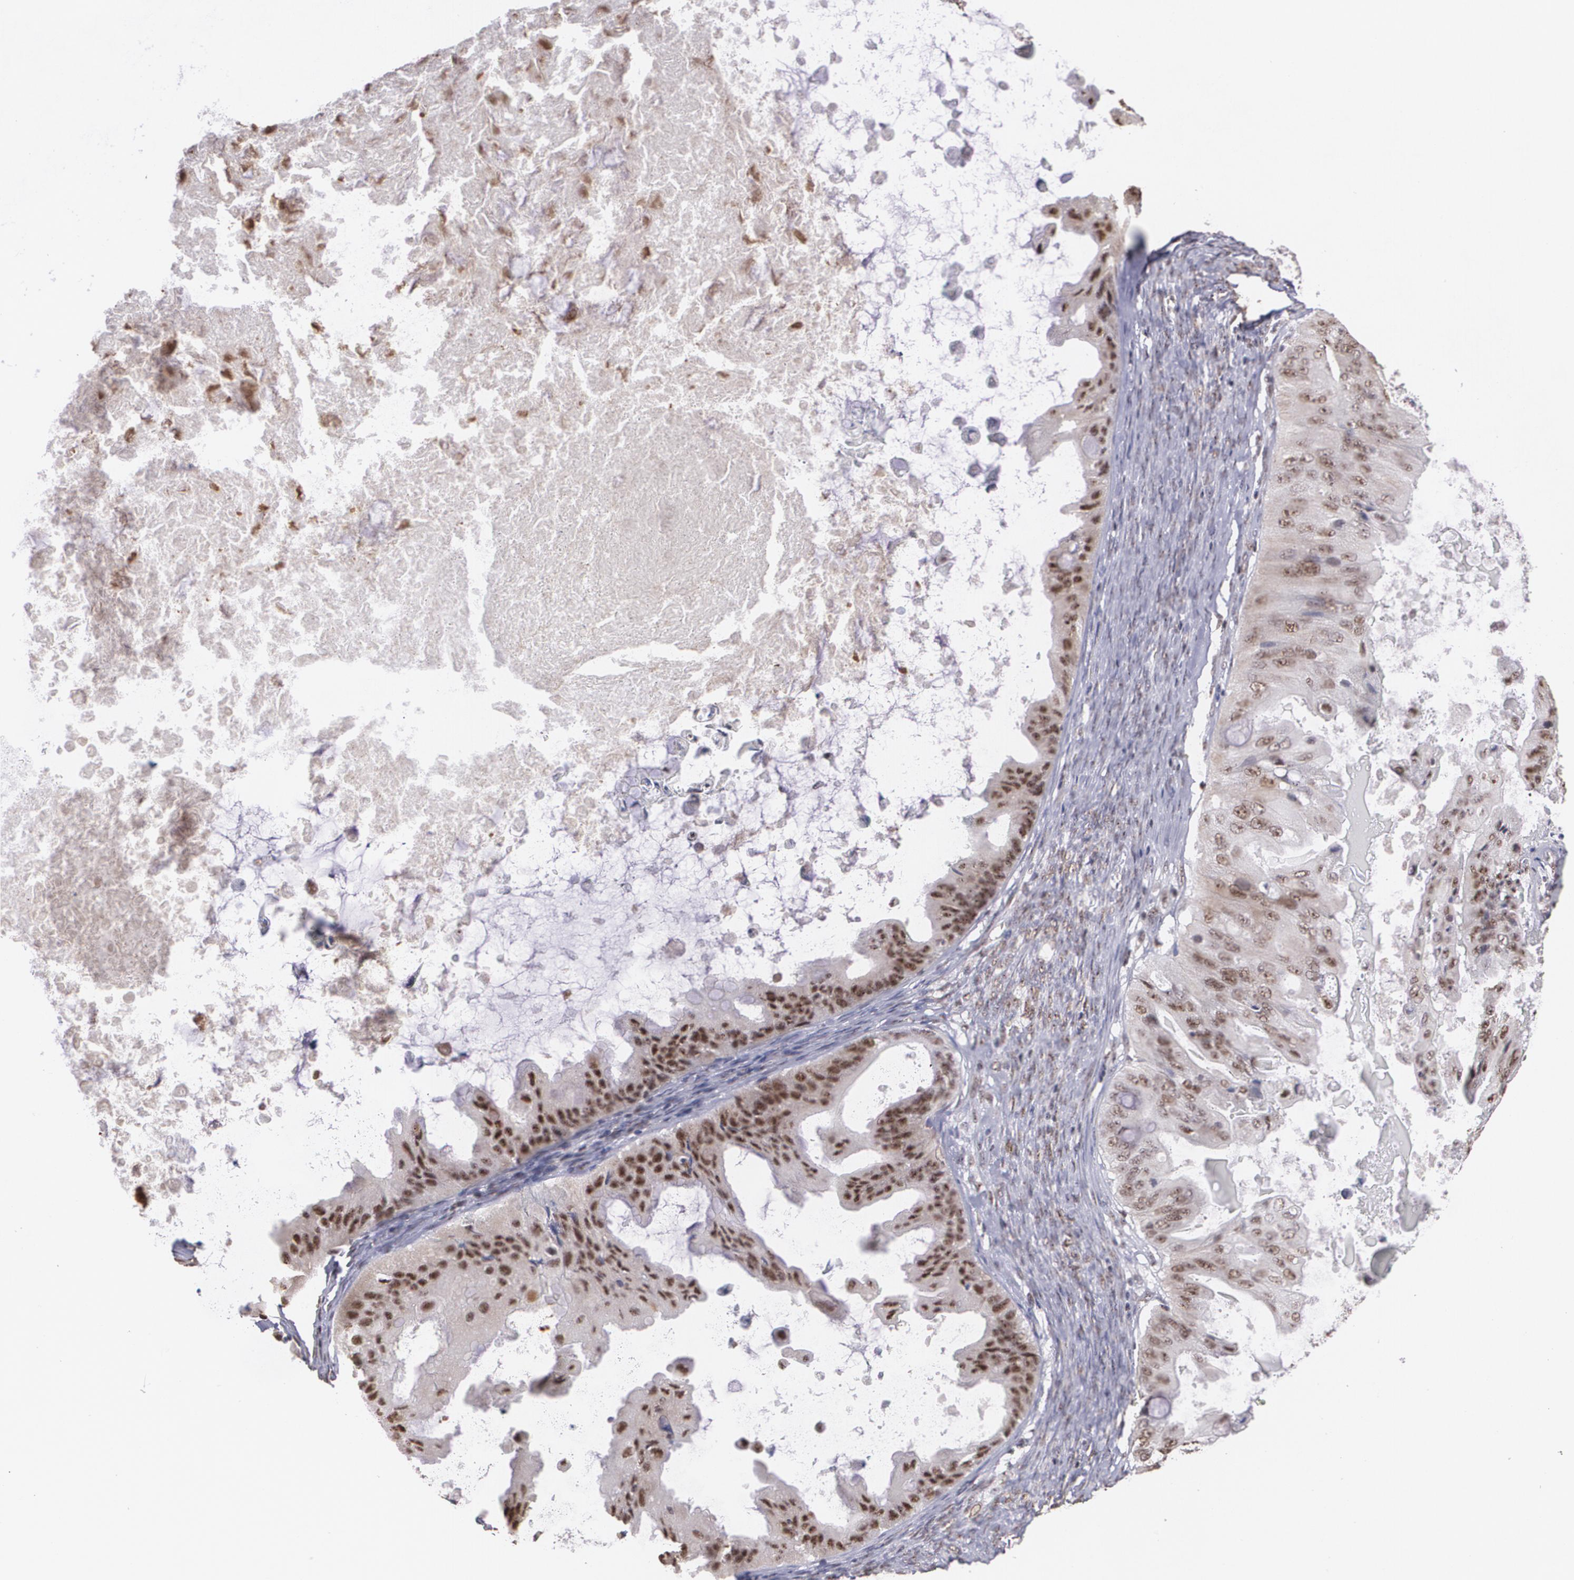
{"staining": {"intensity": "moderate", "quantity": ">75%", "location": "cytoplasmic/membranous,nuclear"}, "tissue": "ovarian cancer", "cell_type": "Tumor cells", "image_type": "cancer", "snomed": [{"axis": "morphology", "description": "Cystadenocarcinoma, mucinous, NOS"}, {"axis": "topography", "description": "Ovary"}], "caption": "Immunohistochemistry of mucinous cystadenocarcinoma (ovarian) reveals medium levels of moderate cytoplasmic/membranous and nuclear positivity in approximately >75% of tumor cells.", "gene": "C6orf15", "patient": {"sex": "female", "age": 37}}